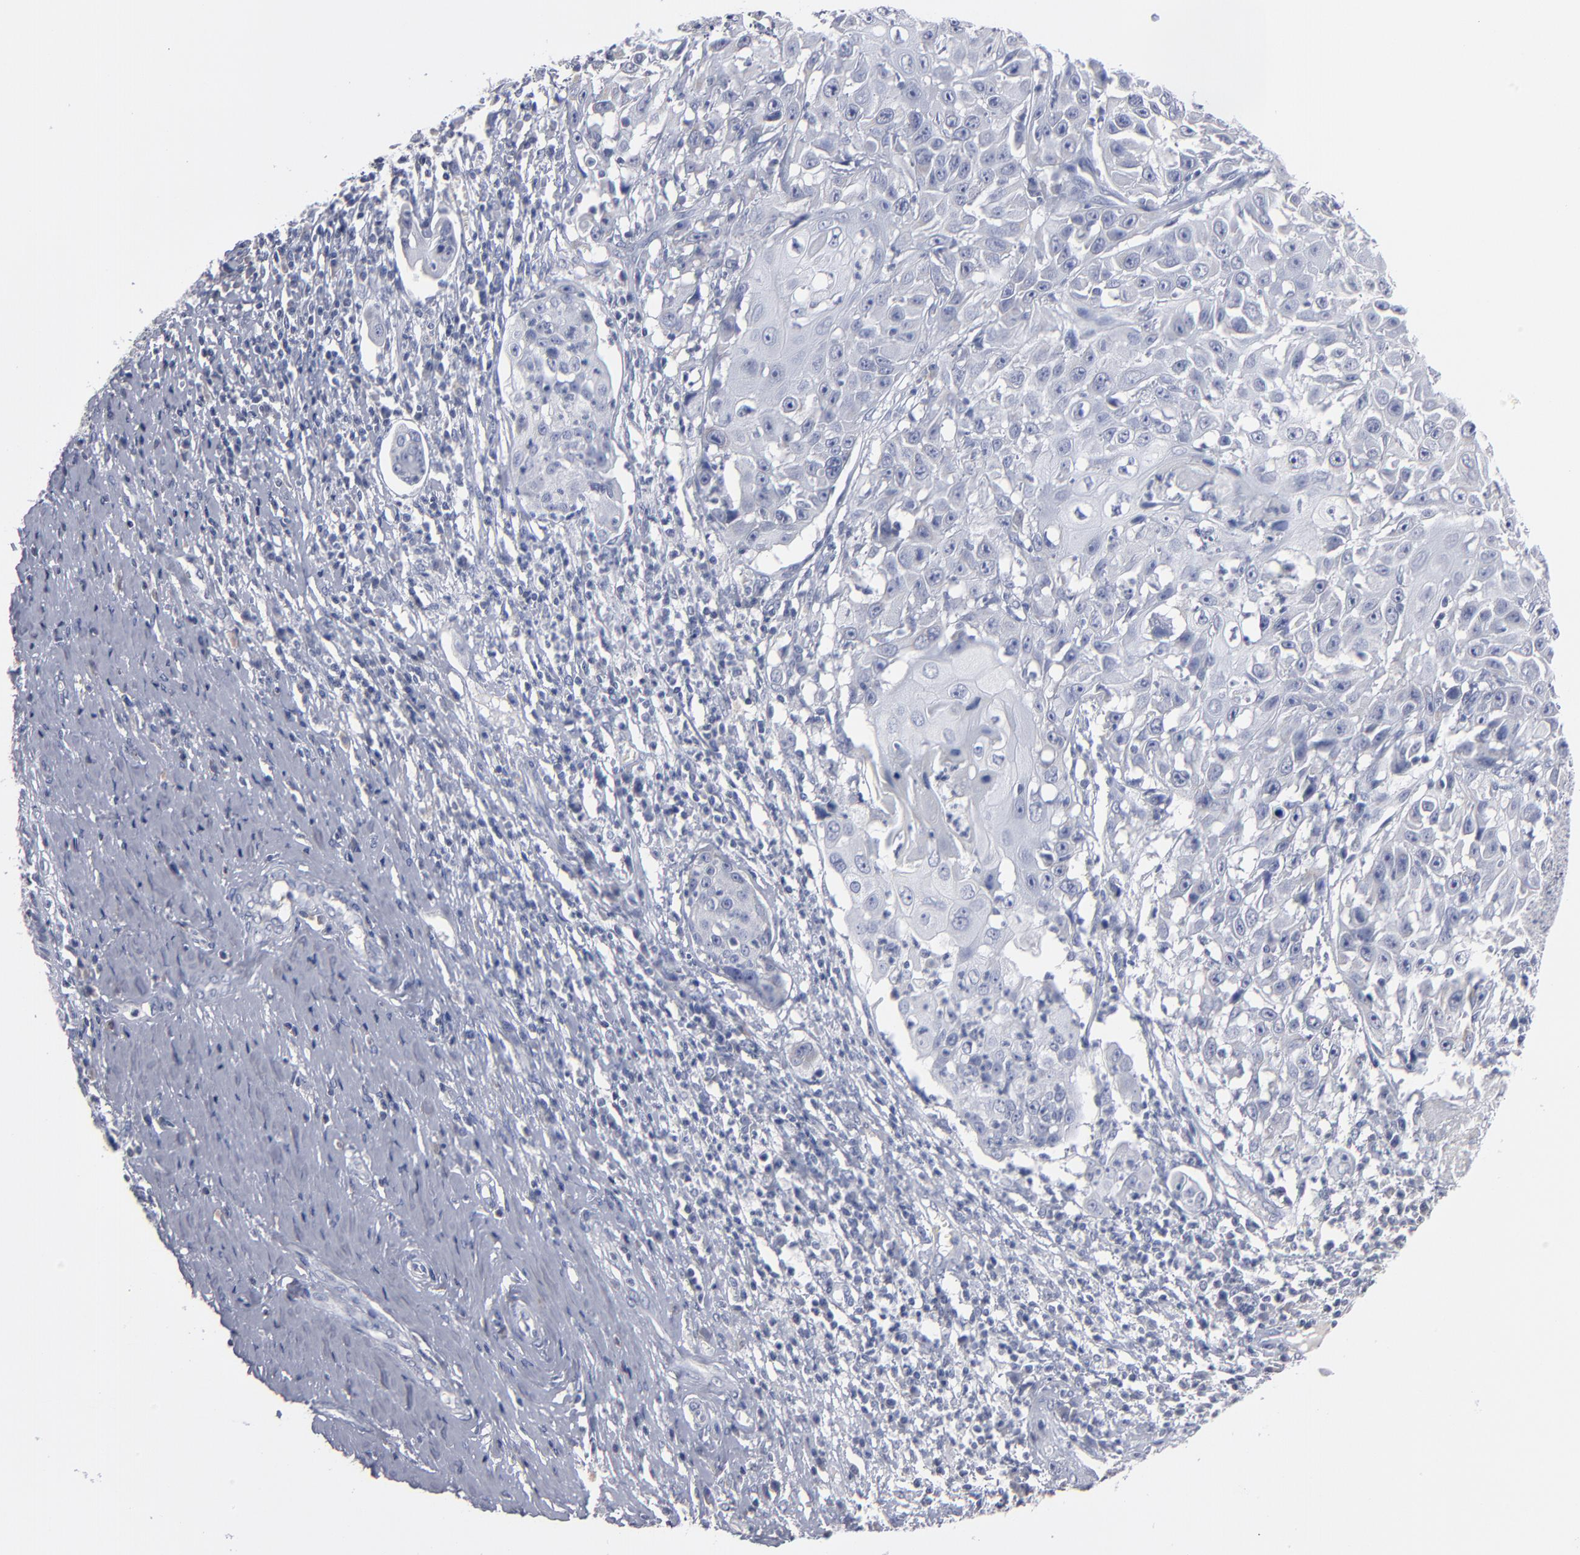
{"staining": {"intensity": "negative", "quantity": "none", "location": "none"}, "tissue": "cervical cancer", "cell_type": "Tumor cells", "image_type": "cancer", "snomed": [{"axis": "morphology", "description": "Squamous cell carcinoma, NOS"}, {"axis": "topography", "description": "Cervix"}], "caption": "A micrograph of cervical cancer (squamous cell carcinoma) stained for a protein shows no brown staining in tumor cells.", "gene": "RPH3A", "patient": {"sex": "female", "age": 39}}